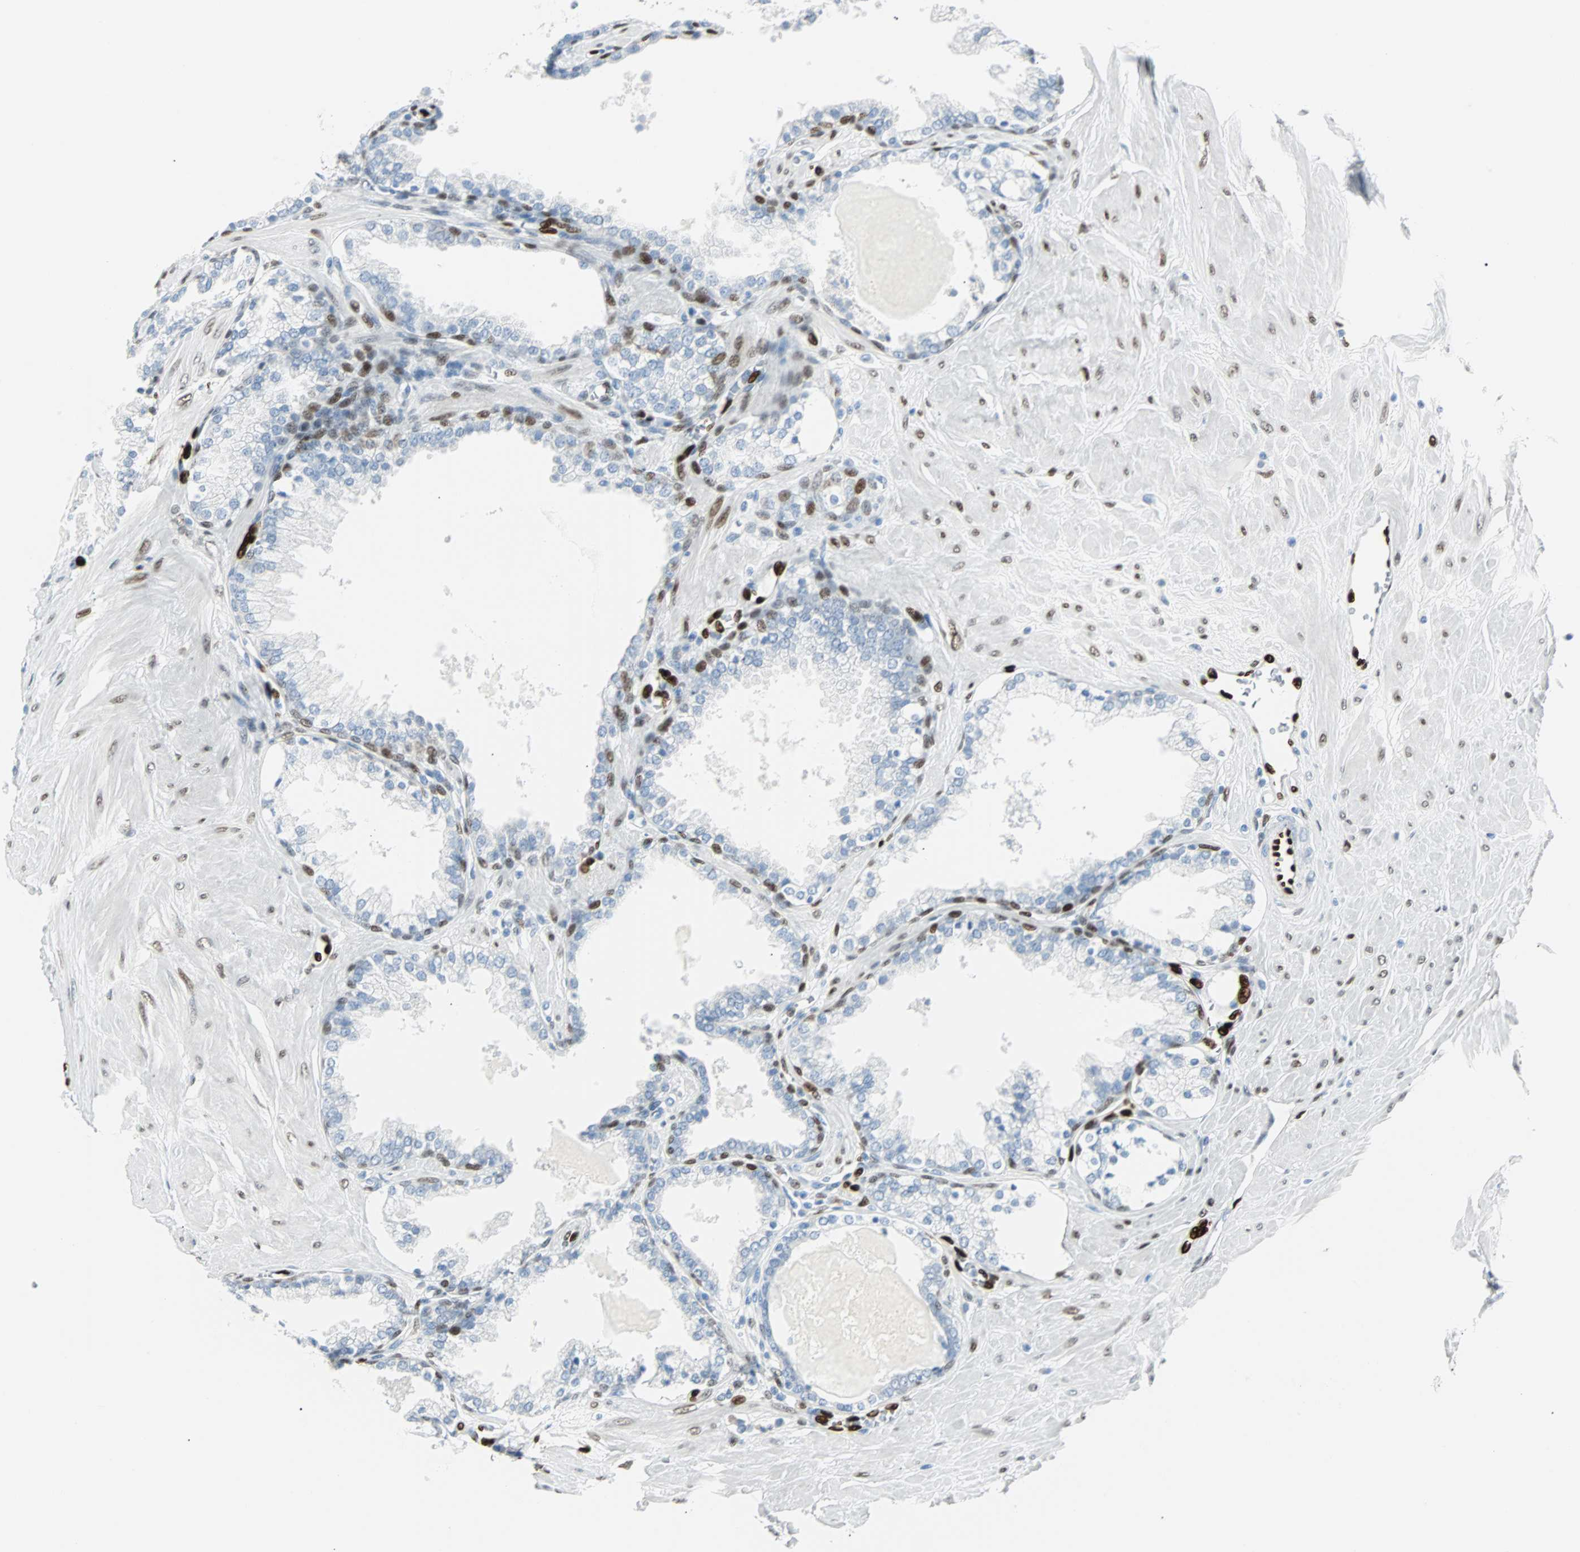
{"staining": {"intensity": "moderate", "quantity": "<25%", "location": "nuclear"}, "tissue": "prostate", "cell_type": "Glandular cells", "image_type": "normal", "snomed": [{"axis": "morphology", "description": "Normal tissue, NOS"}, {"axis": "topography", "description": "Prostate"}], "caption": "The immunohistochemical stain highlights moderate nuclear expression in glandular cells of benign prostate.", "gene": "IL33", "patient": {"sex": "male", "age": 51}}